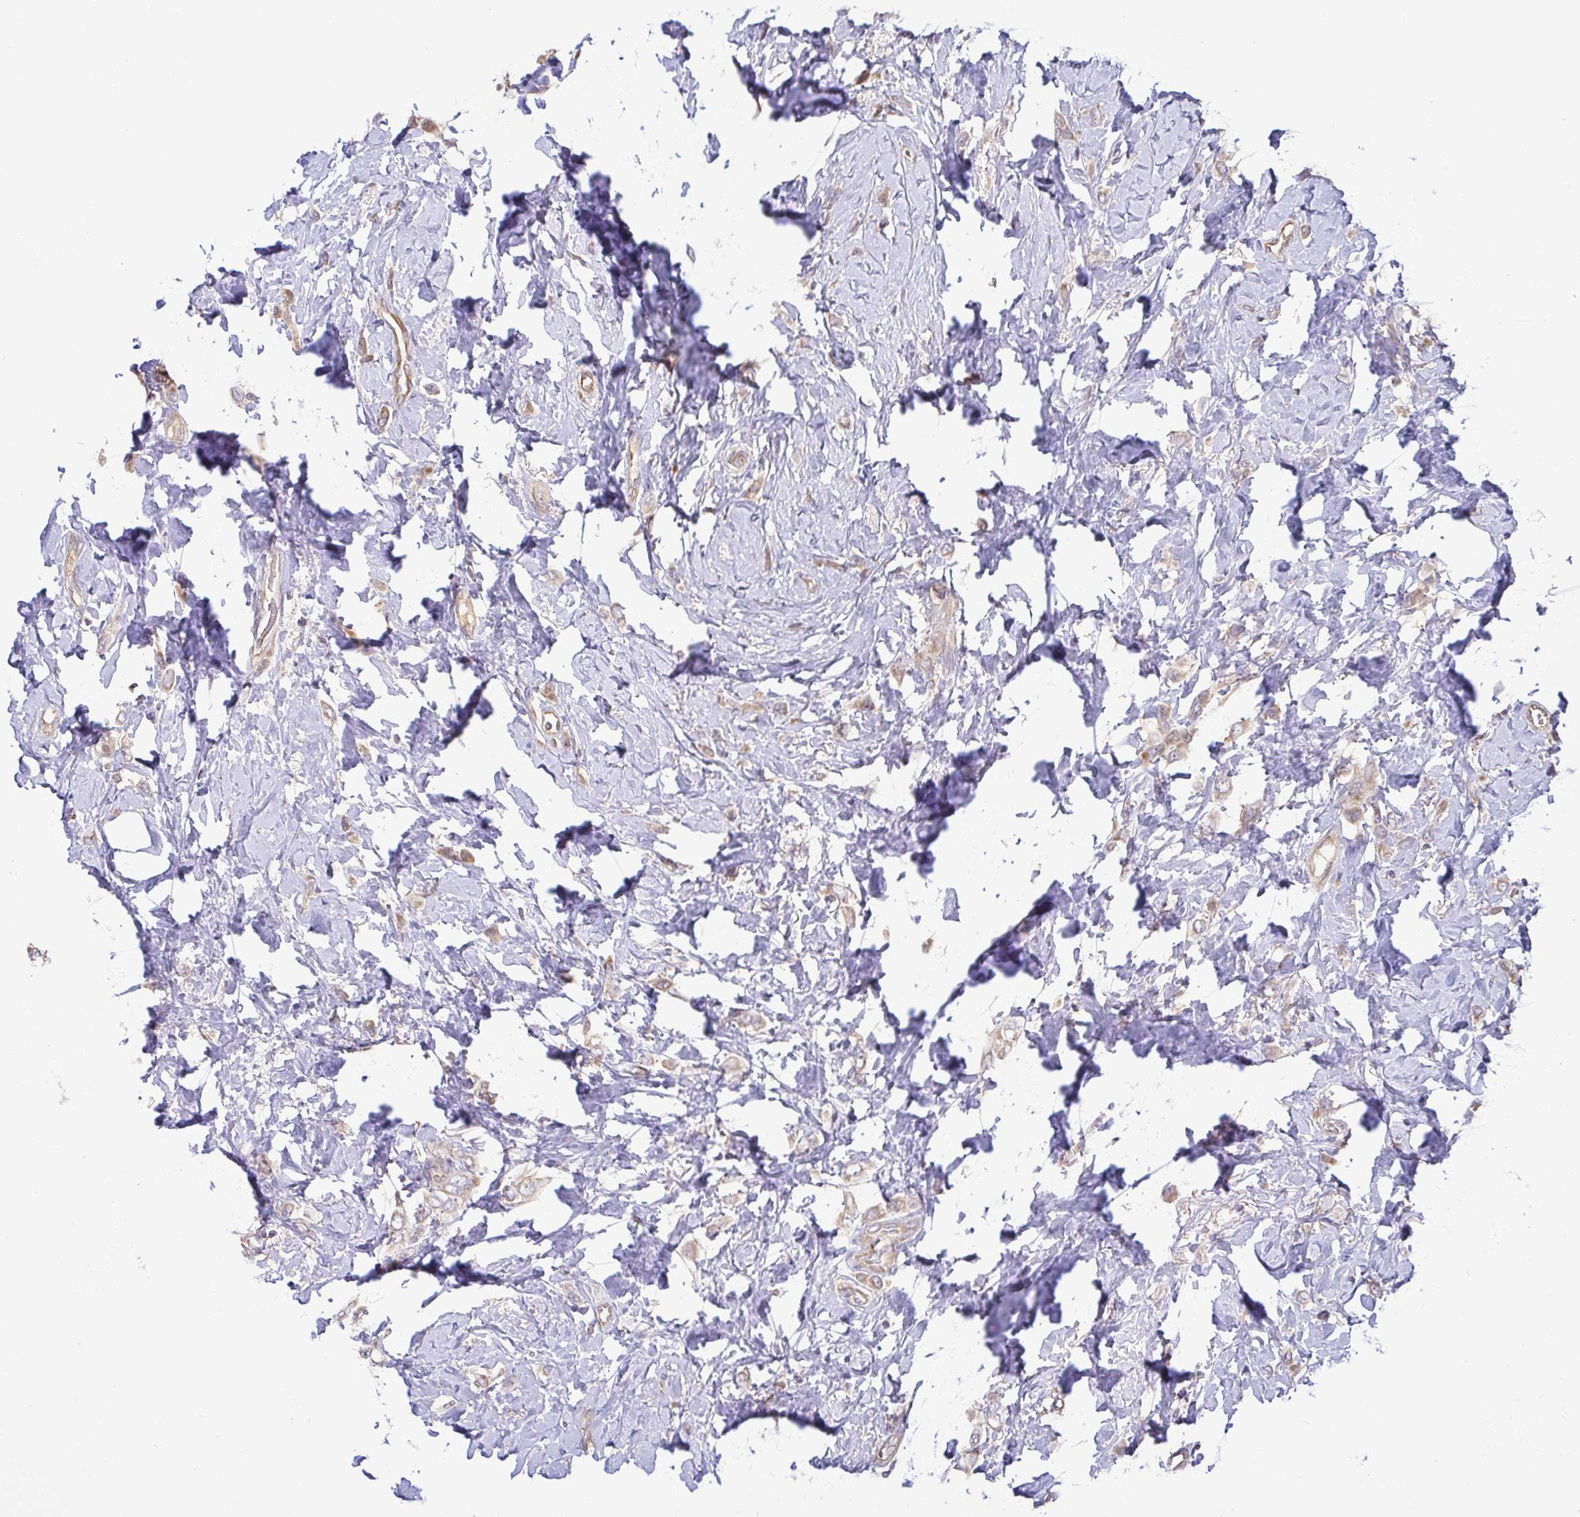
{"staining": {"intensity": "weak", "quantity": ">75%", "location": "cytoplasmic/membranous"}, "tissue": "breast cancer", "cell_type": "Tumor cells", "image_type": "cancer", "snomed": [{"axis": "morphology", "description": "Lobular carcinoma"}, {"axis": "topography", "description": "Breast"}], "caption": "A low amount of weak cytoplasmic/membranous expression is seen in approximately >75% of tumor cells in lobular carcinoma (breast) tissue.", "gene": "OSBPL7", "patient": {"sex": "female", "age": 66}}